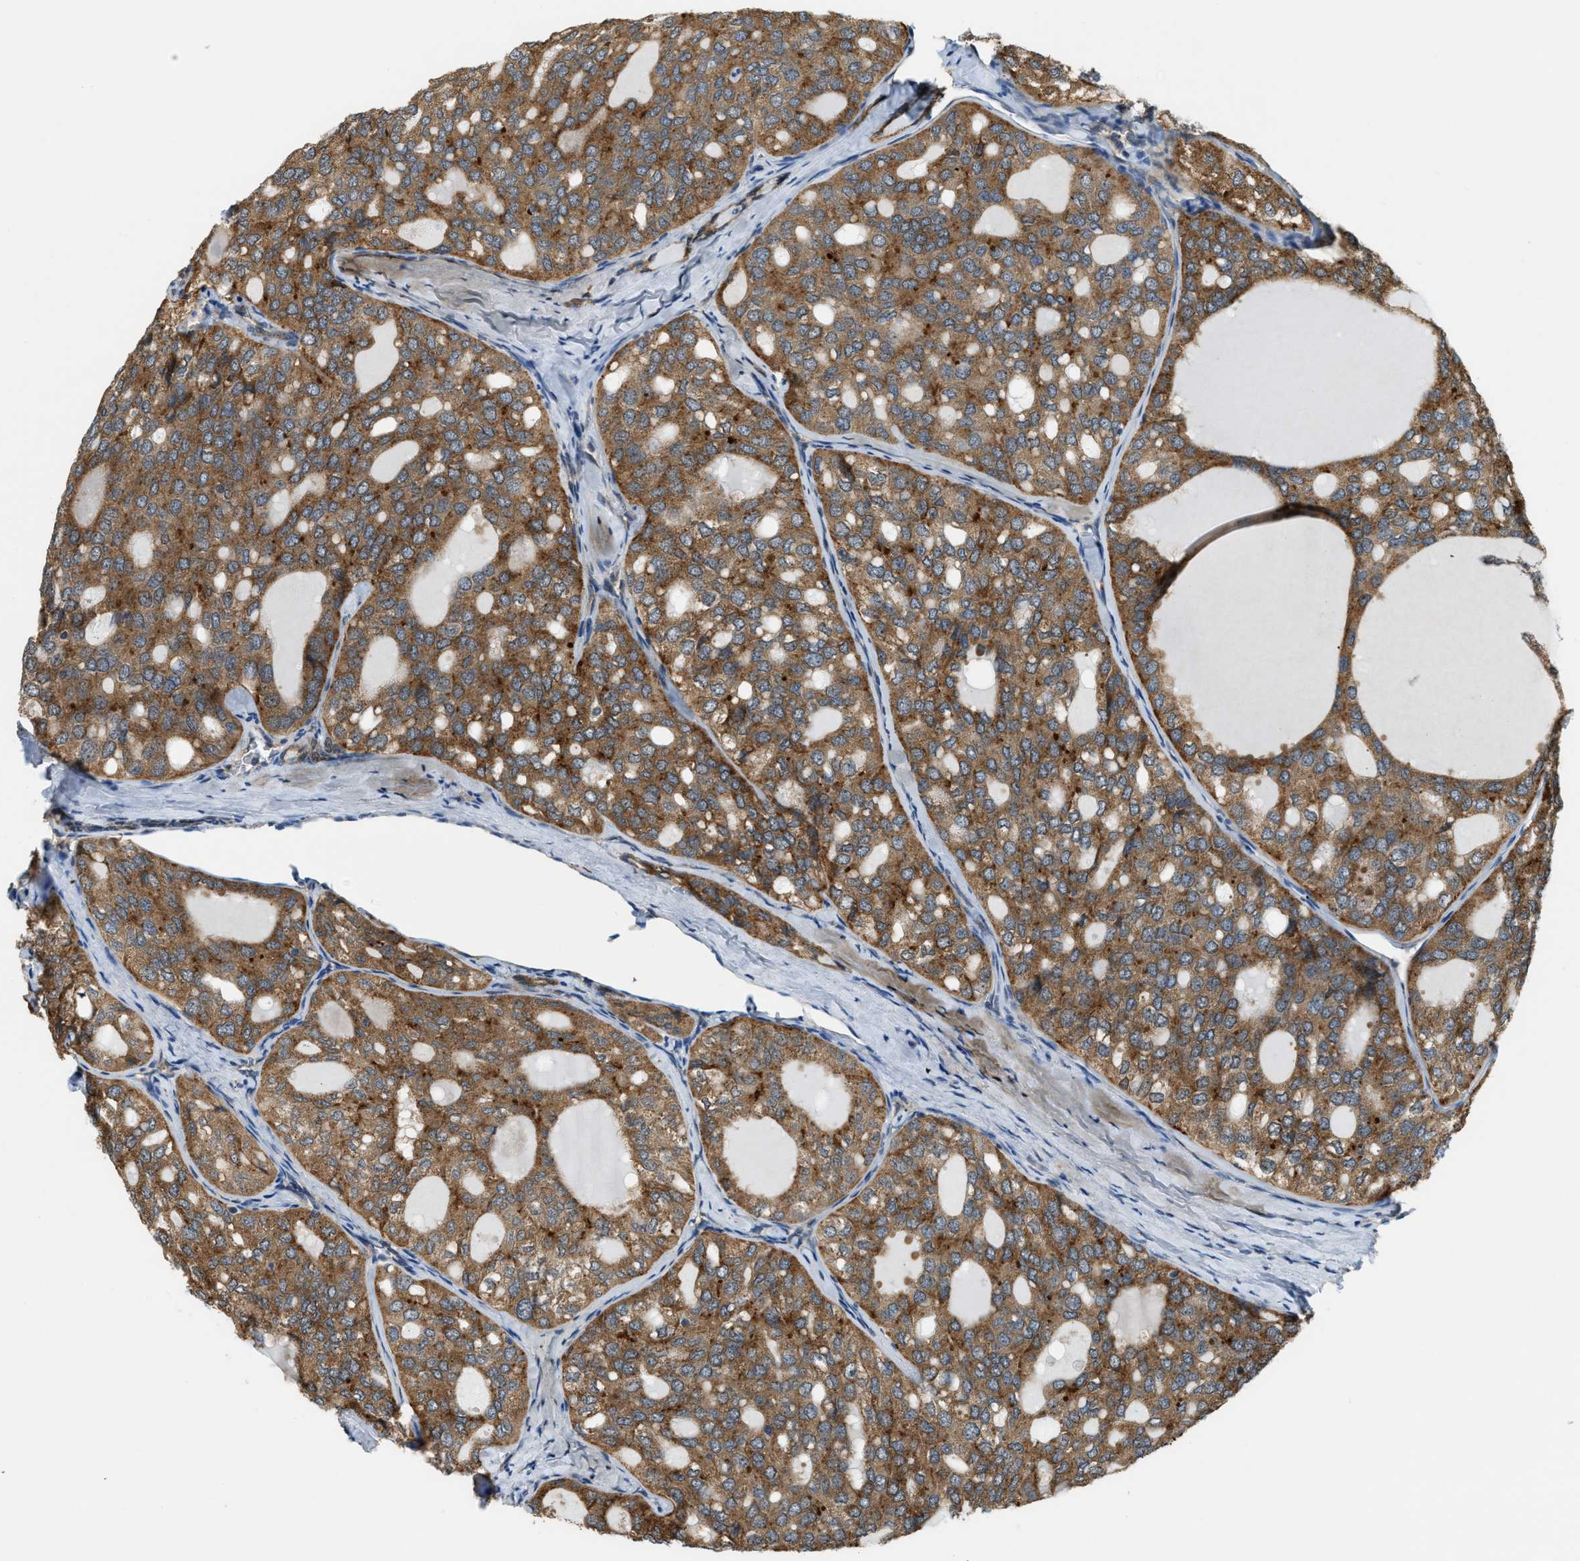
{"staining": {"intensity": "moderate", "quantity": ">75%", "location": "cytoplasmic/membranous"}, "tissue": "thyroid cancer", "cell_type": "Tumor cells", "image_type": "cancer", "snomed": [{"axis": "morphology", "description": "Follicular adenoma carcinoma, NOS"}, {"axis": "topography", "description": "Thyroid gland"}], "caption": "Moderate cytoplasmic/membranous protein staining is identified in about >75% of tumor cells in follicular adenoma carcinoma (thyroid).", "gene": "STARD3NL", "patient": {"sex": "male", "age": 75}}